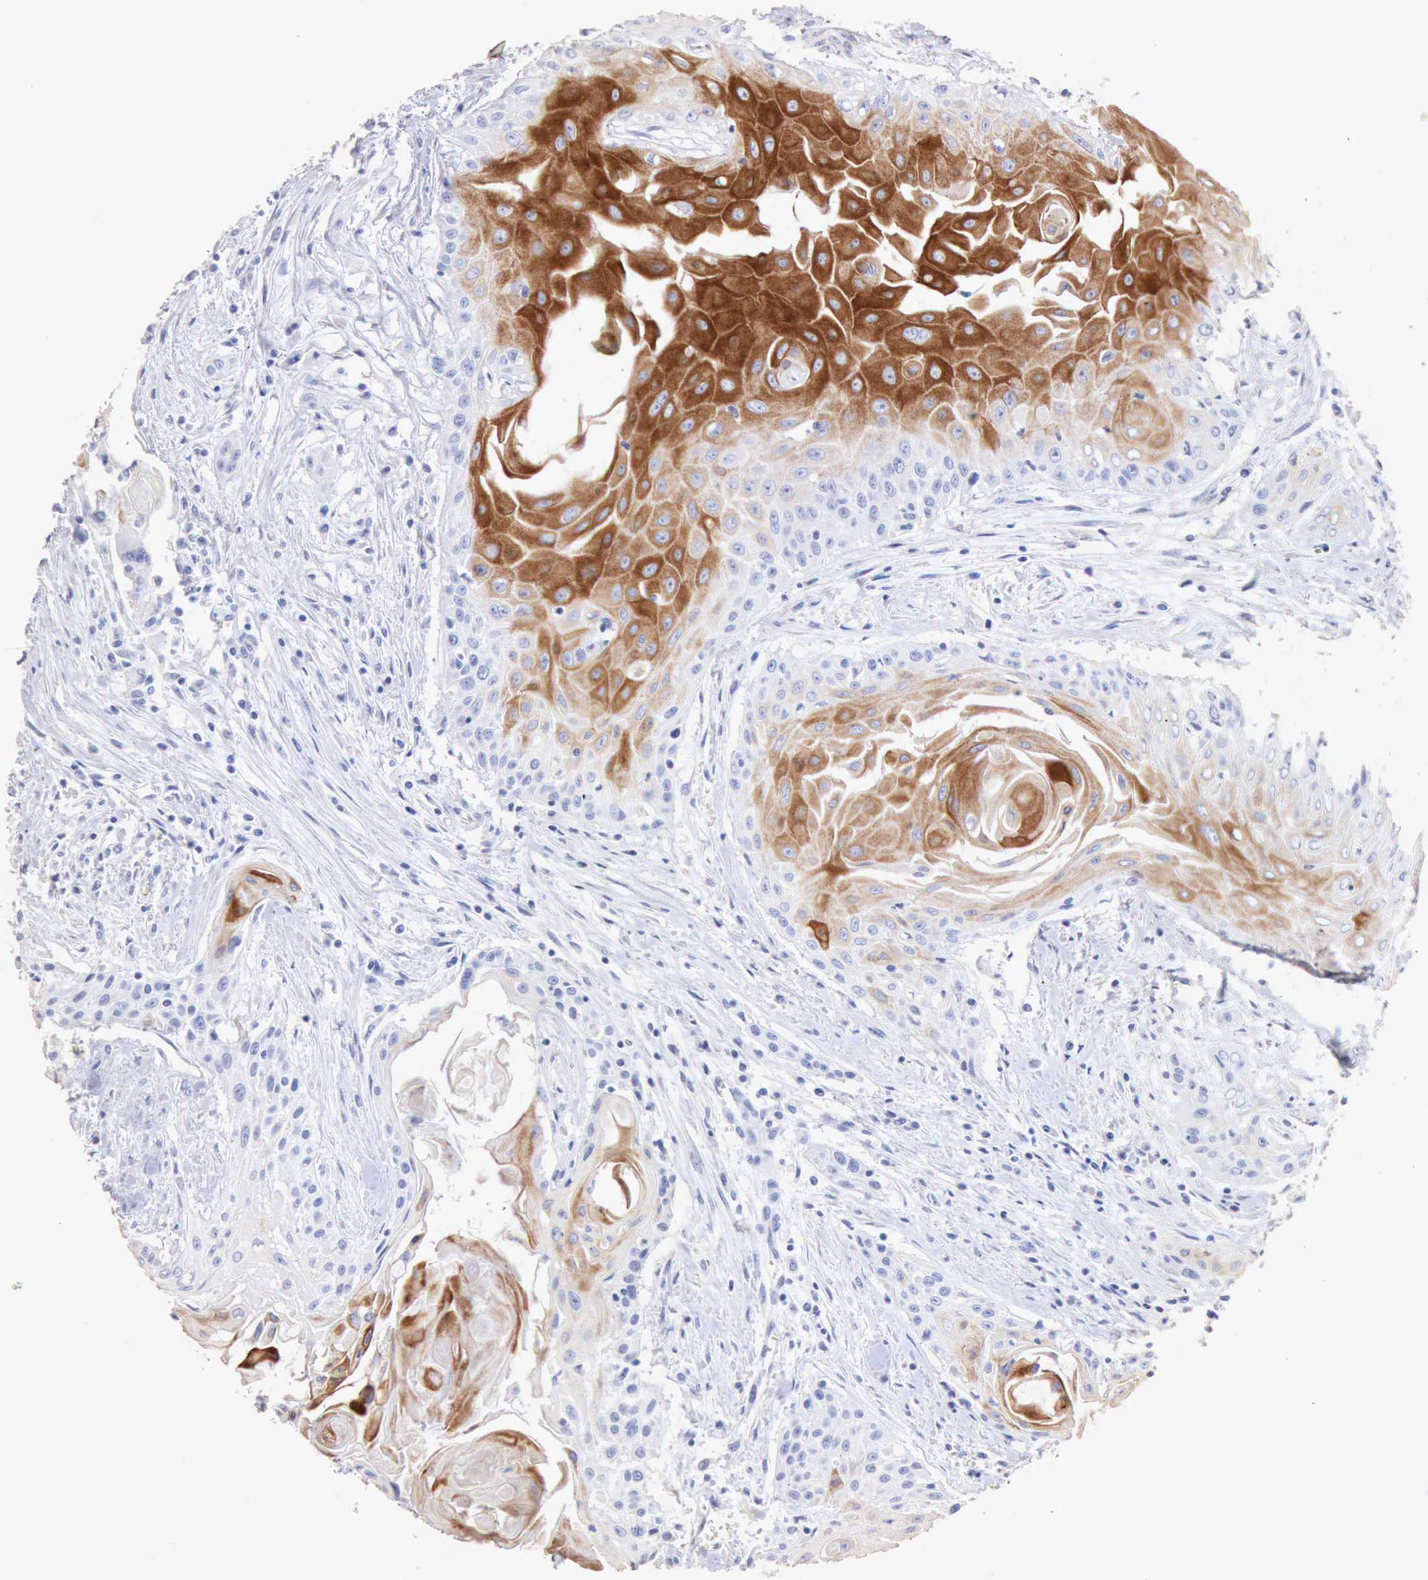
{"staining": {"intensity": "moderate", "quantity": "25%-75%", "location": "cytoplasmic/membranous"}, "tissue": "head and neck cancer", "cell_type": "Tumor cells", "image_type": "cancer", "snomed": [{"axis": "morphology", "description": "Squamous cell carcinoma, NOS"}, {"axis": "morphology", "description": "Squamous cell carcinoma, metastatic, NOS"}, {"axis": "topography", "description": "Lymph node"}, {"axis": "topography", "description": "Salivary gland"}, {"axis": "topography", "description": "Head-Neck"}], "caption": "Human squamous cell carcinoma (head and neck) stained for a protein (brown) displays moderate cytoplasmic/membranous positive staining in about 25%-75% of tumor cells.", "gene": "KRT6B", "patient": {"sex": "female", "age": 74}}